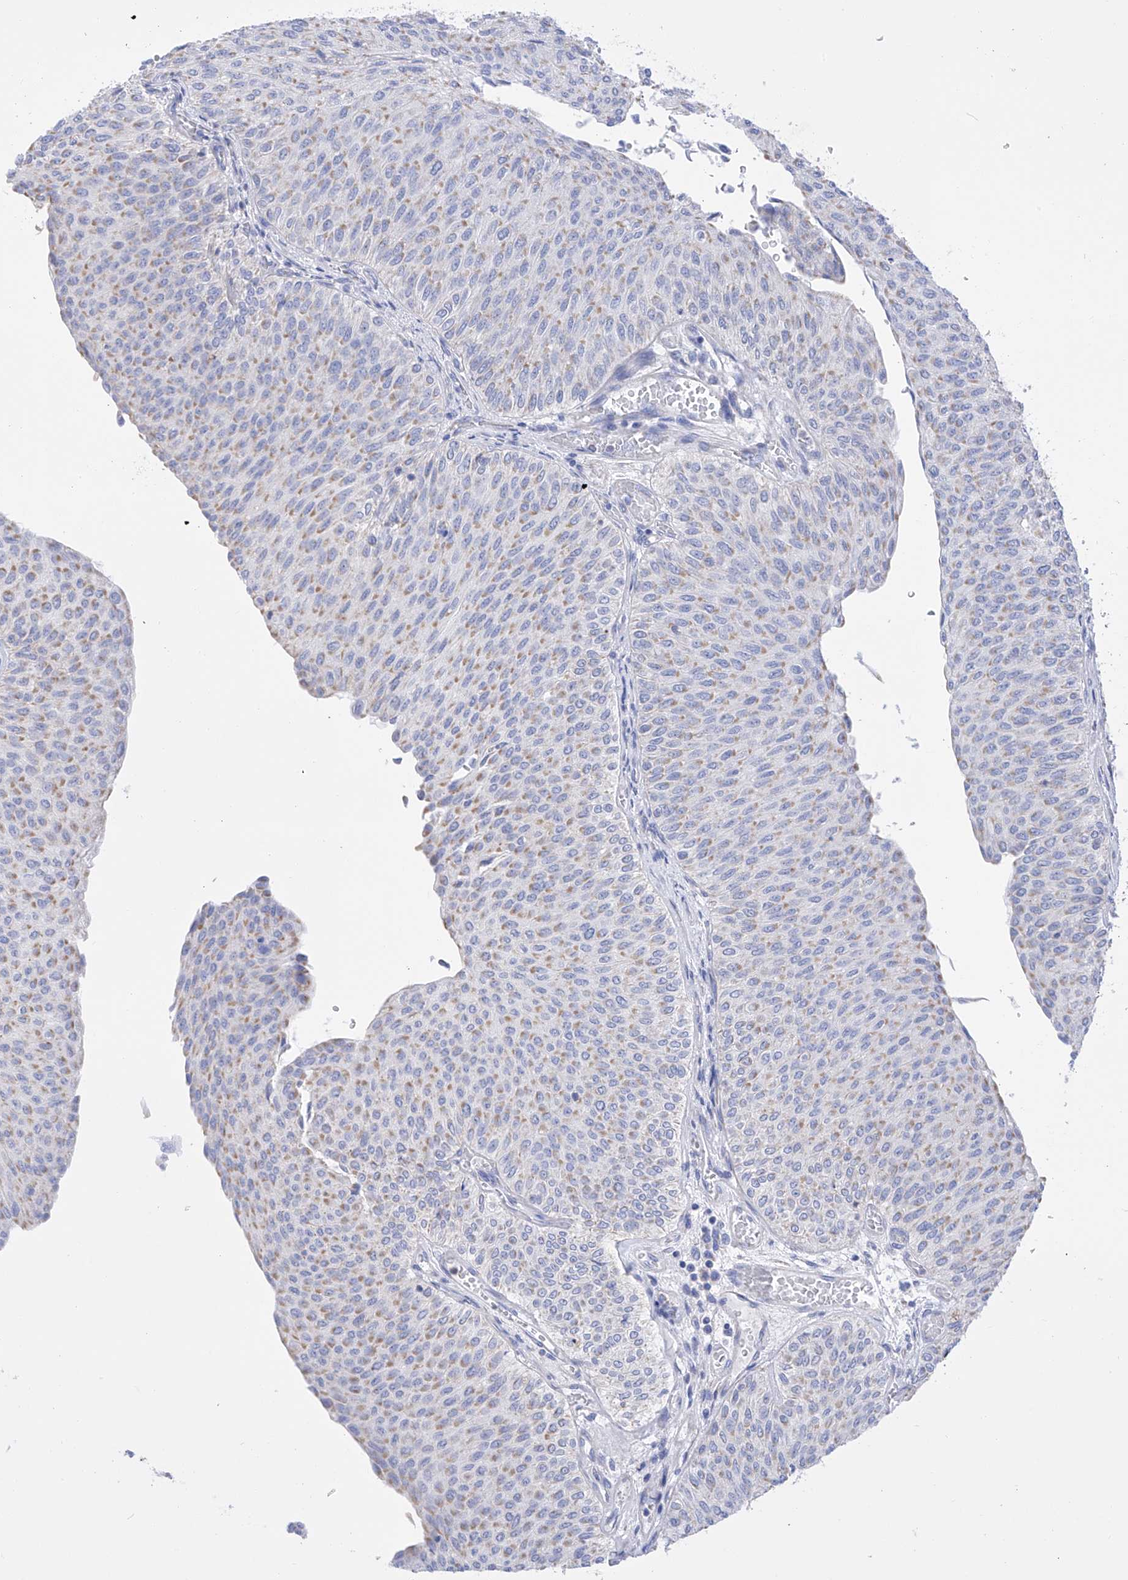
{"staining": {"intensity": "weak", "quantity": "25%-75%", "location": "cytoplasmic/membranous"}, "tissue": "urothelial cancer", "cell_type": "Tumor cells", "image_type": "cancer", "snomed": [{"axis": "morphology", "description": "Urothelial carcinoma, Low grade"}, {"axis": "topography", "description": "Urinary bladder"}], "caption": "A low amount of weak cytoplasmic/membranous positivity is identified in about 25%-75% of tumor cells in urothelial carcinoma (low-grade) tissue. The protein of interest is stained brown, and the nuclei are stained in blue (DAB IHC with brightfield microscopy, high magnification).", "gene": "FLG", "patient": {"sex": "male", "age": 78}}